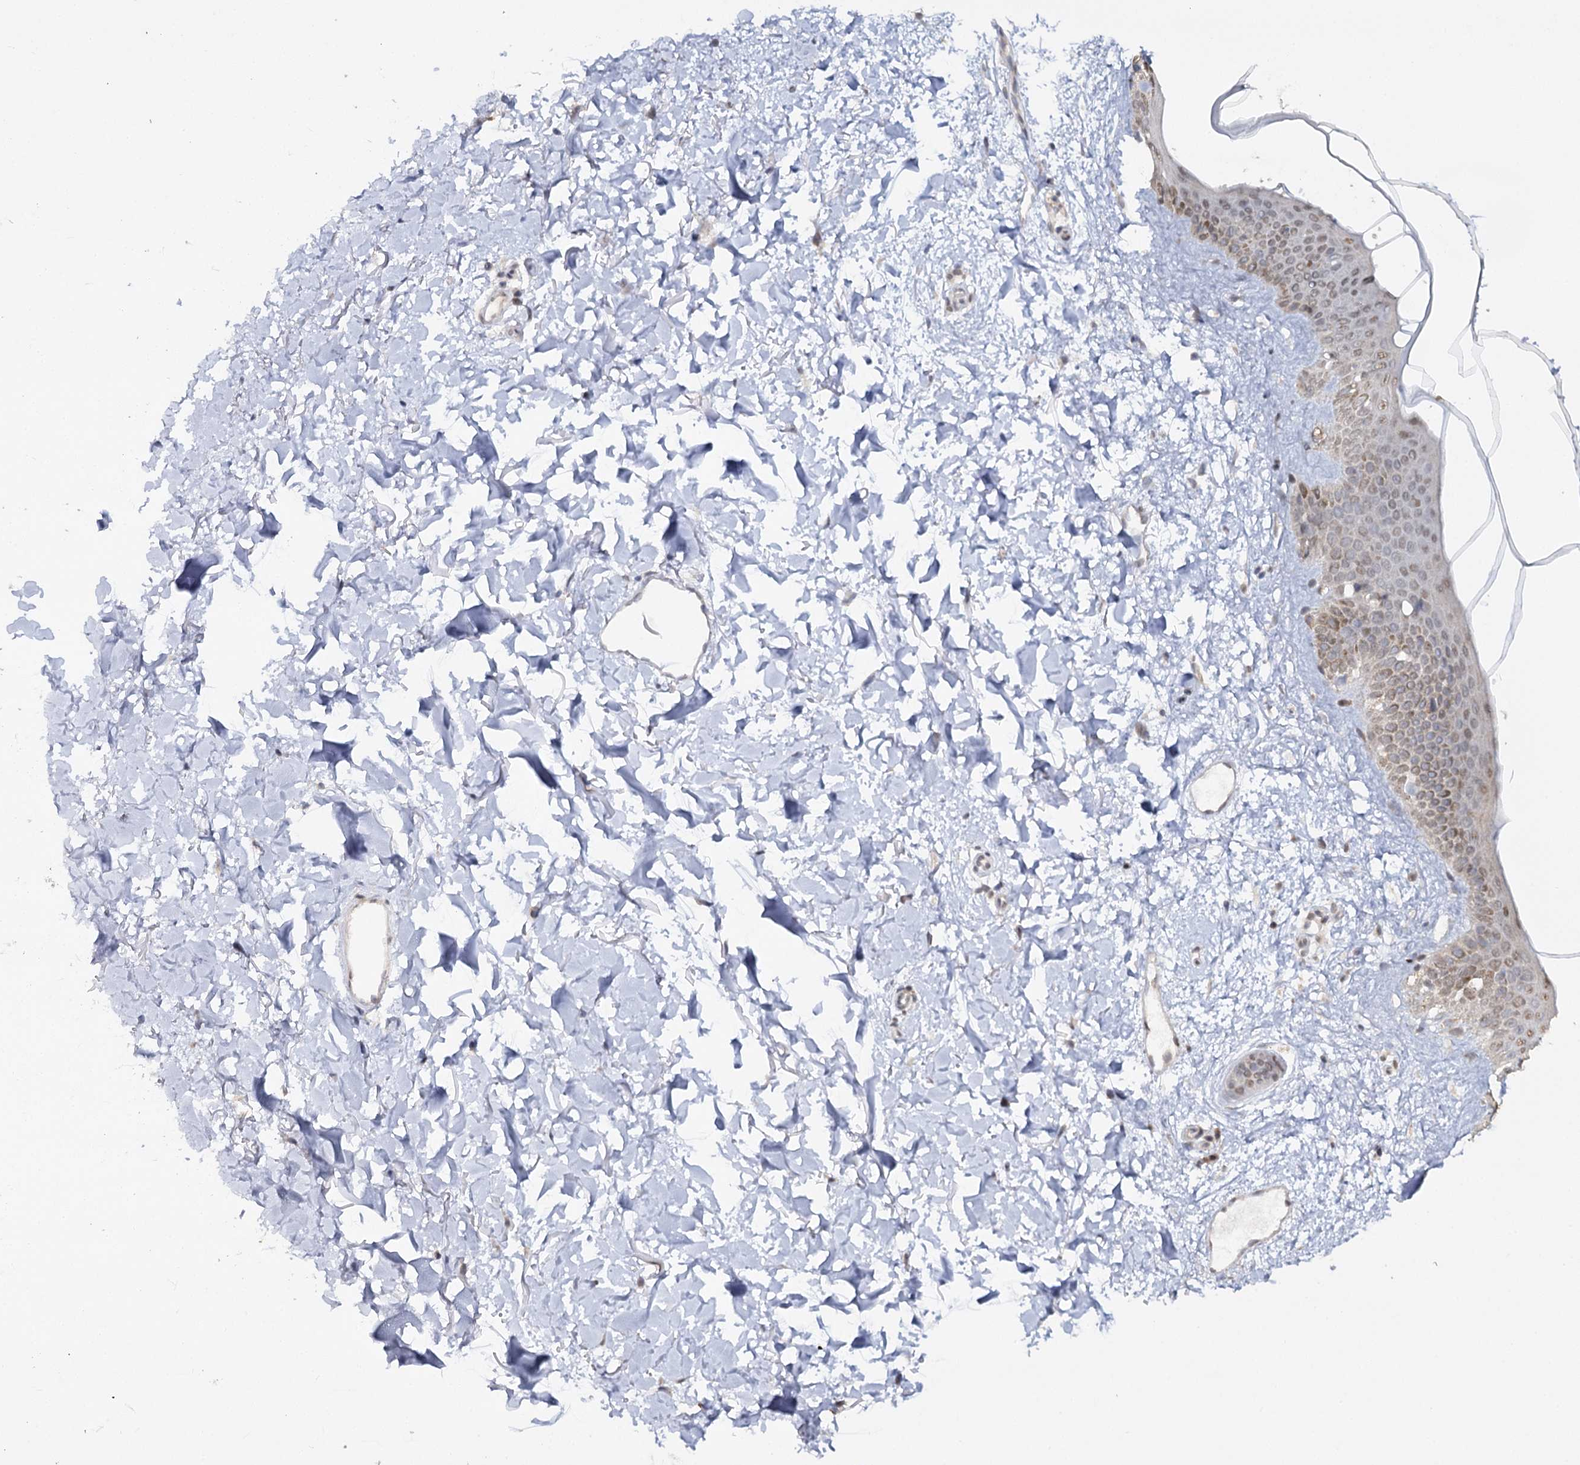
{"staining": {"intensity": "moderate", "quantity": "25%-75%", "location": "cytoplasmic/membranous"}, "tissue": "skin", "cell_type": "Fibroblasts", "image_type": "normal", "snomed": [{"axis": "morphology", "description": "Normal tissue, NOS"}, {"axis": "topography", "description": "Skin"}], "caption": "Normal skin was stained to show a protein in brown. There is medium levels of moderate cytoplasmic/membranous staining in approximately 25%-75% of fibroblasts.", "gene": "ZNRF3", "patient": {"sex": "female", "age": 58}}